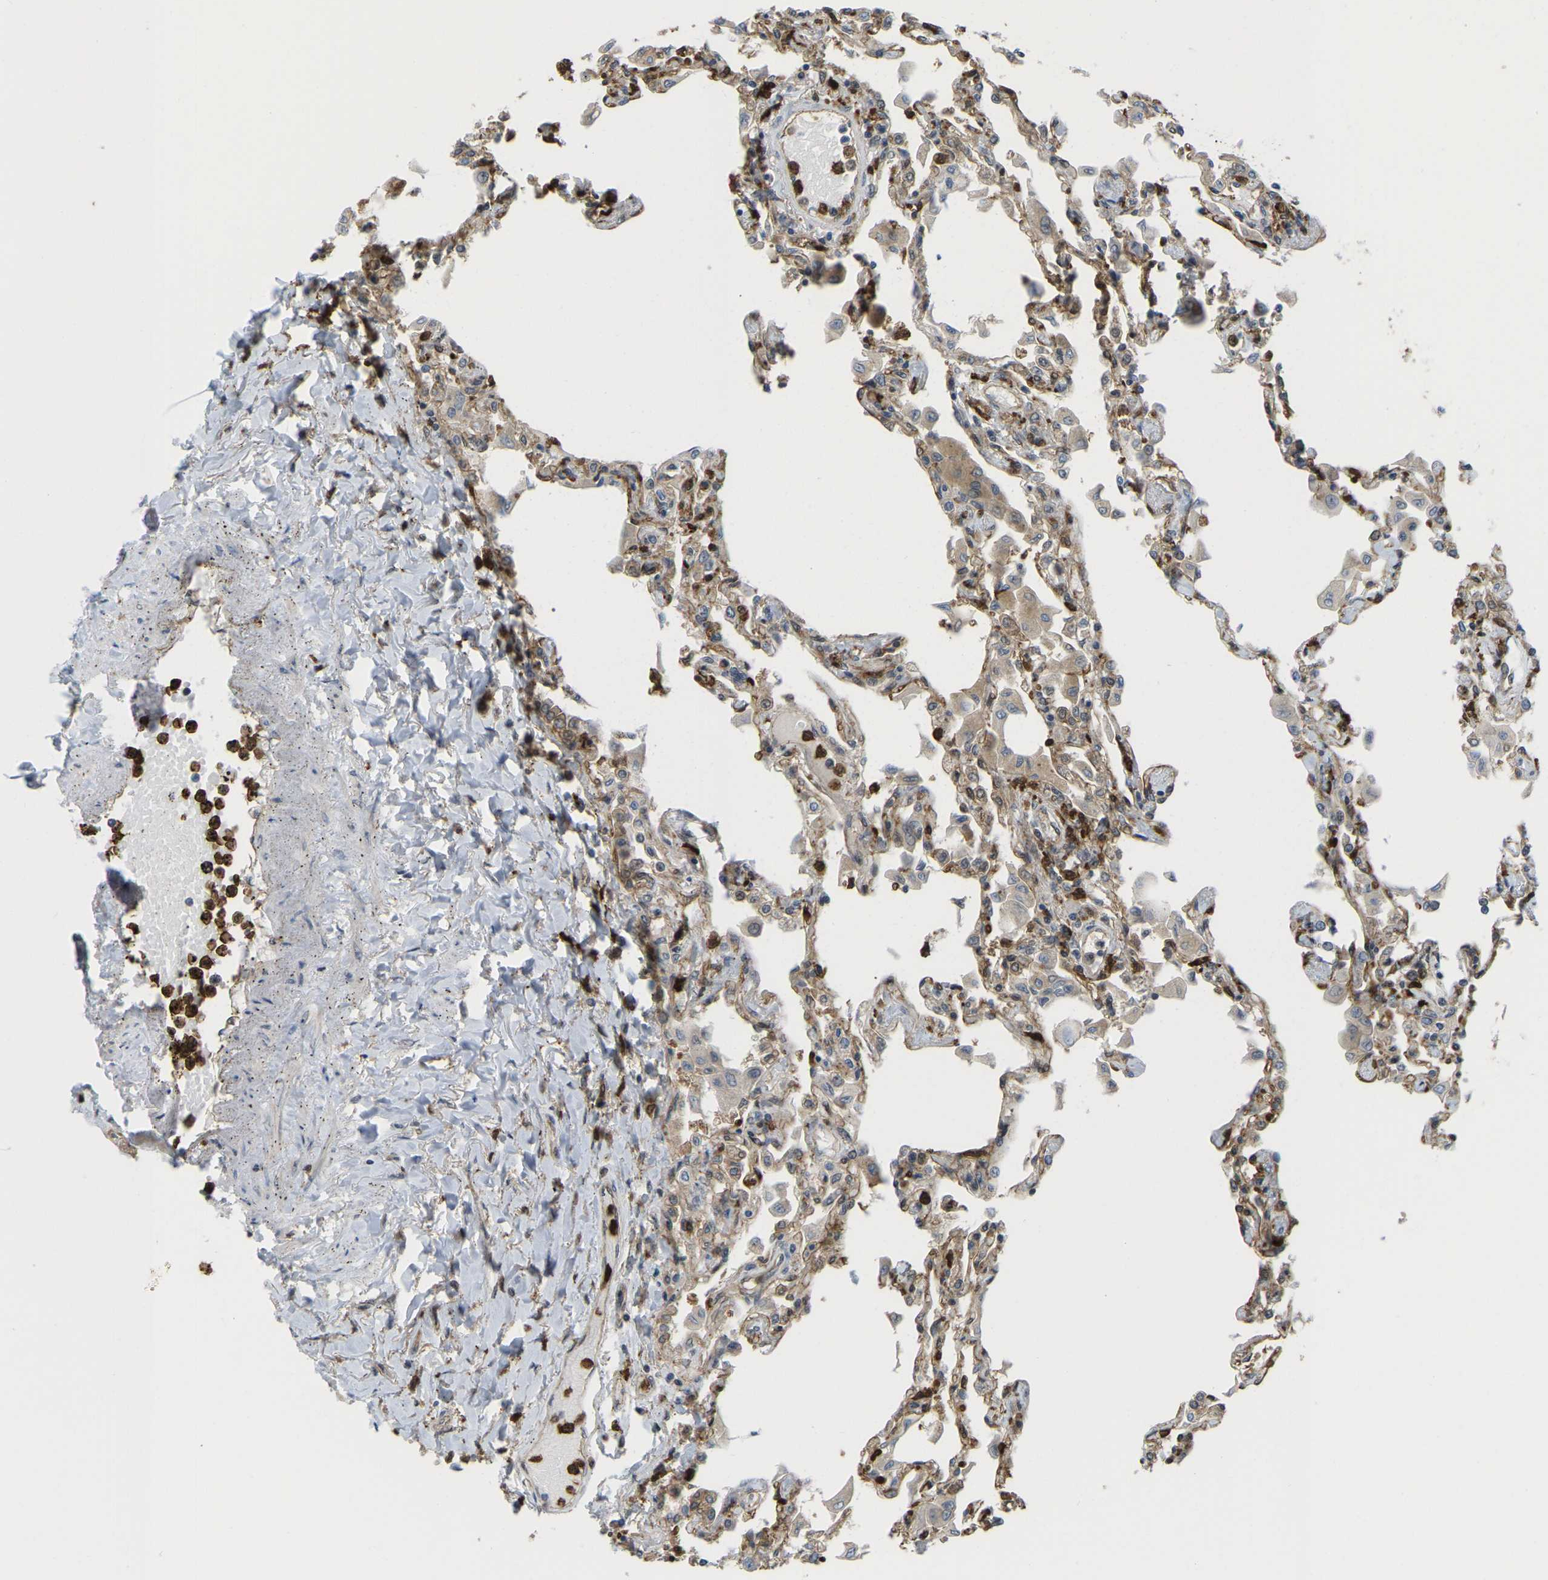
{"staining": {"intensity": "weak", "quantity": "25%-75%", "location": "cytoplasmic/membranous"}, "tissue": "lung", "cell_type": "Alveolar cells", "image_type": "normal", "snomed": [{"axis": "morphology", "description": "Normal tissue, NOS"}, {"axis": "topography", "description": "Bronchus"}, {"axis": "topography", "description": "Lung"}], "caption": "Immunohistochemistry (IHC) of normal lung demonstrates low levels of weak cytoplasmic/membranous positivity in about 25%-75% of alveolar cells.", "gene": "SERPINB5", "patient": {"sex": "female", "age": 49}}